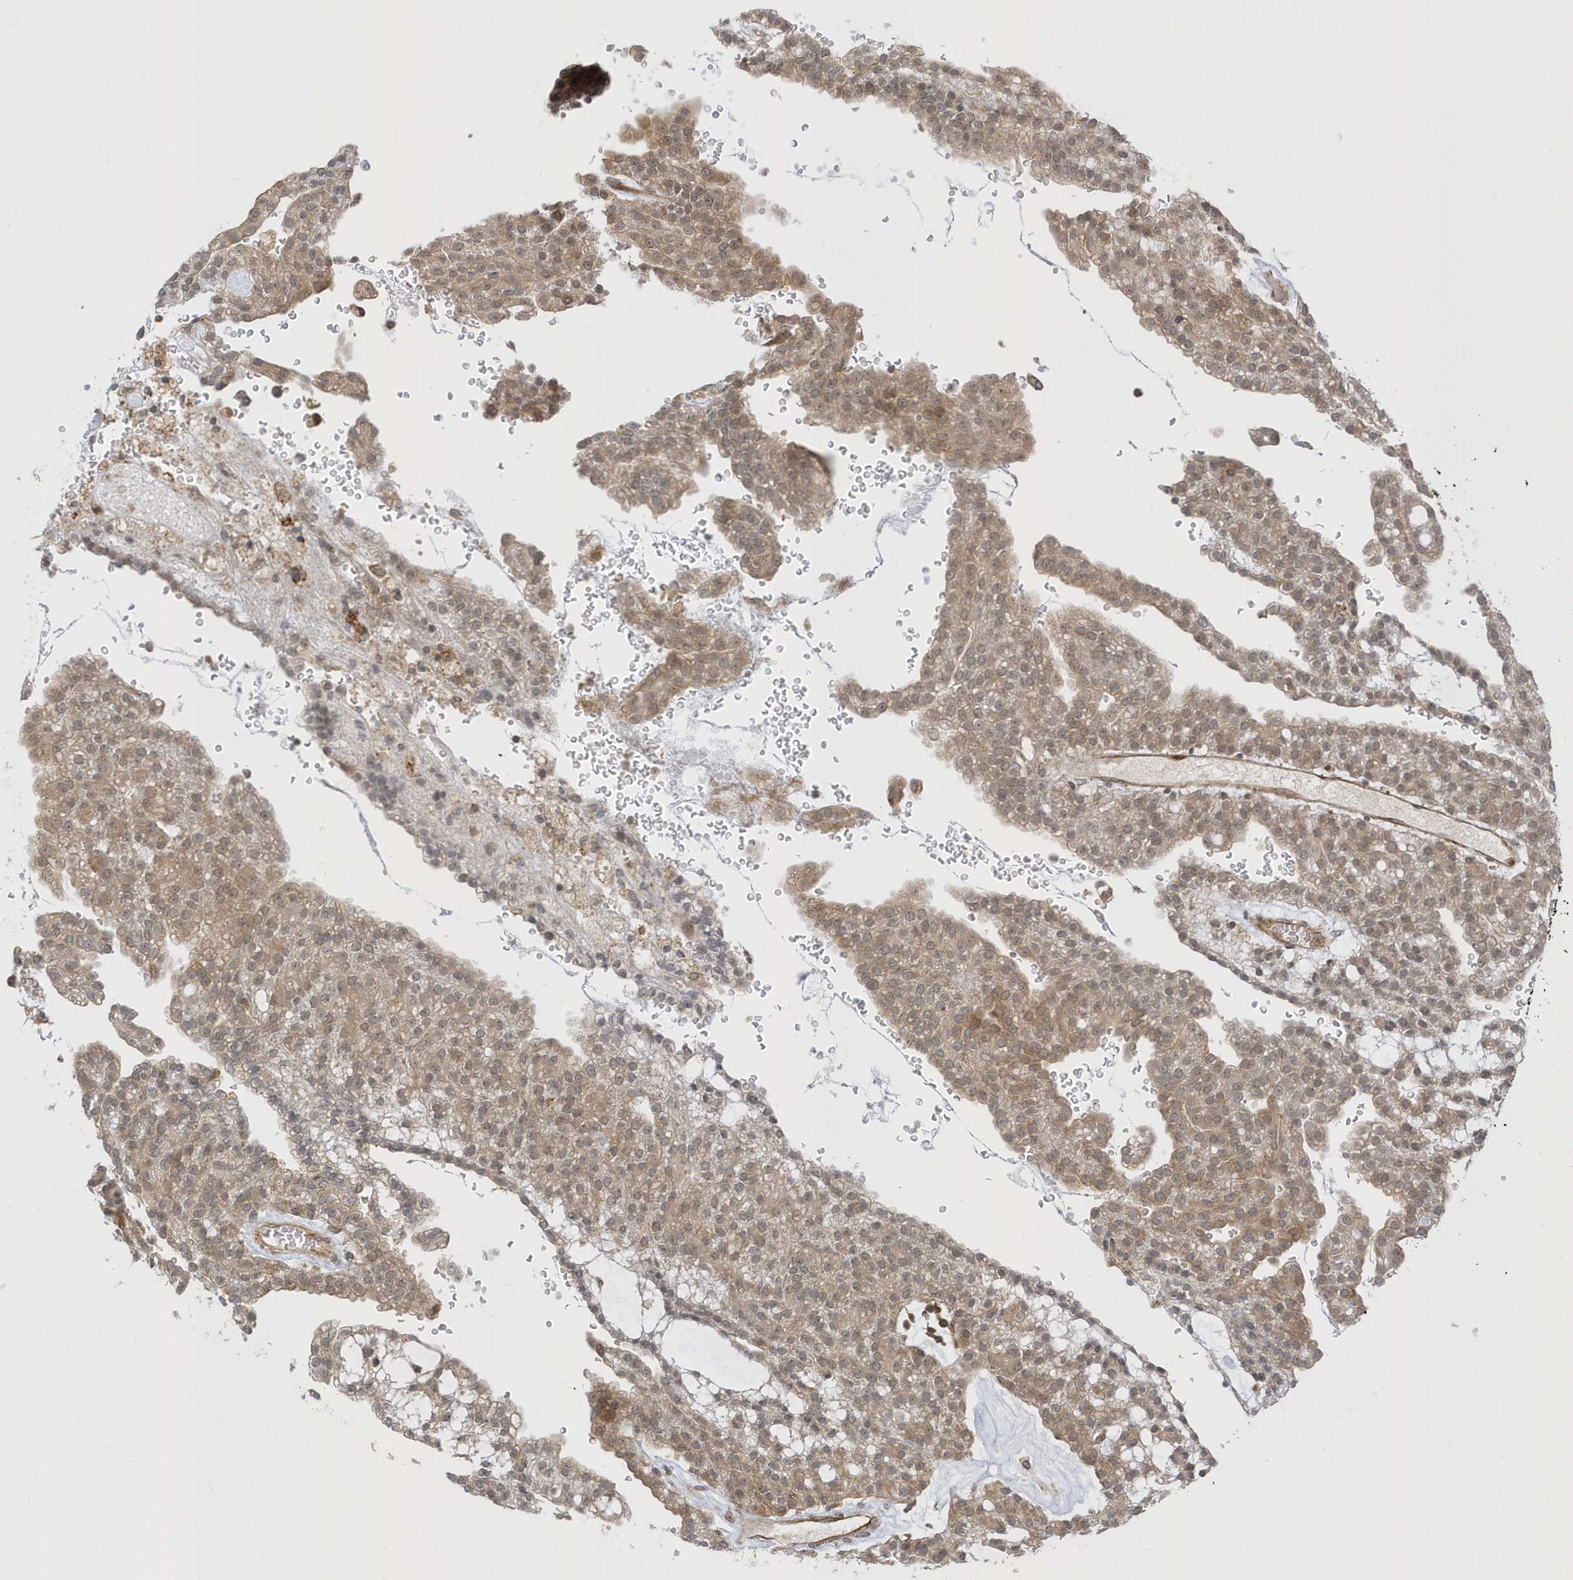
{"staining": {"intensity": "moderate", "quantity": ">75%", "location": "cytoplasmic/membranous,nuclear"}, "tissue": "renal cancer", "cell_type": "Tumor cells", "image_type": "cancer", "snomed": [{"axis": "morphology", "description": "Adenocarcinoma, NOS"}, {"axis": "topography", "description": "Kidney"}], "caption": "Adenocarcinoma (renal) was stained to show a protein in brown. There is medium levels of moderate cytoplasmic/membranous and nuclear positivity in approximately >75% of tumor cells. The staining was performed using DAB (3,3'-diaminobenzidine) to visualize the protein expression in brown, while the nuclei were stained in blue with hematoxylin (Magnification: 20x).", "gene": "METTL21A", "patient": {"sex": "male", "age": 63}}